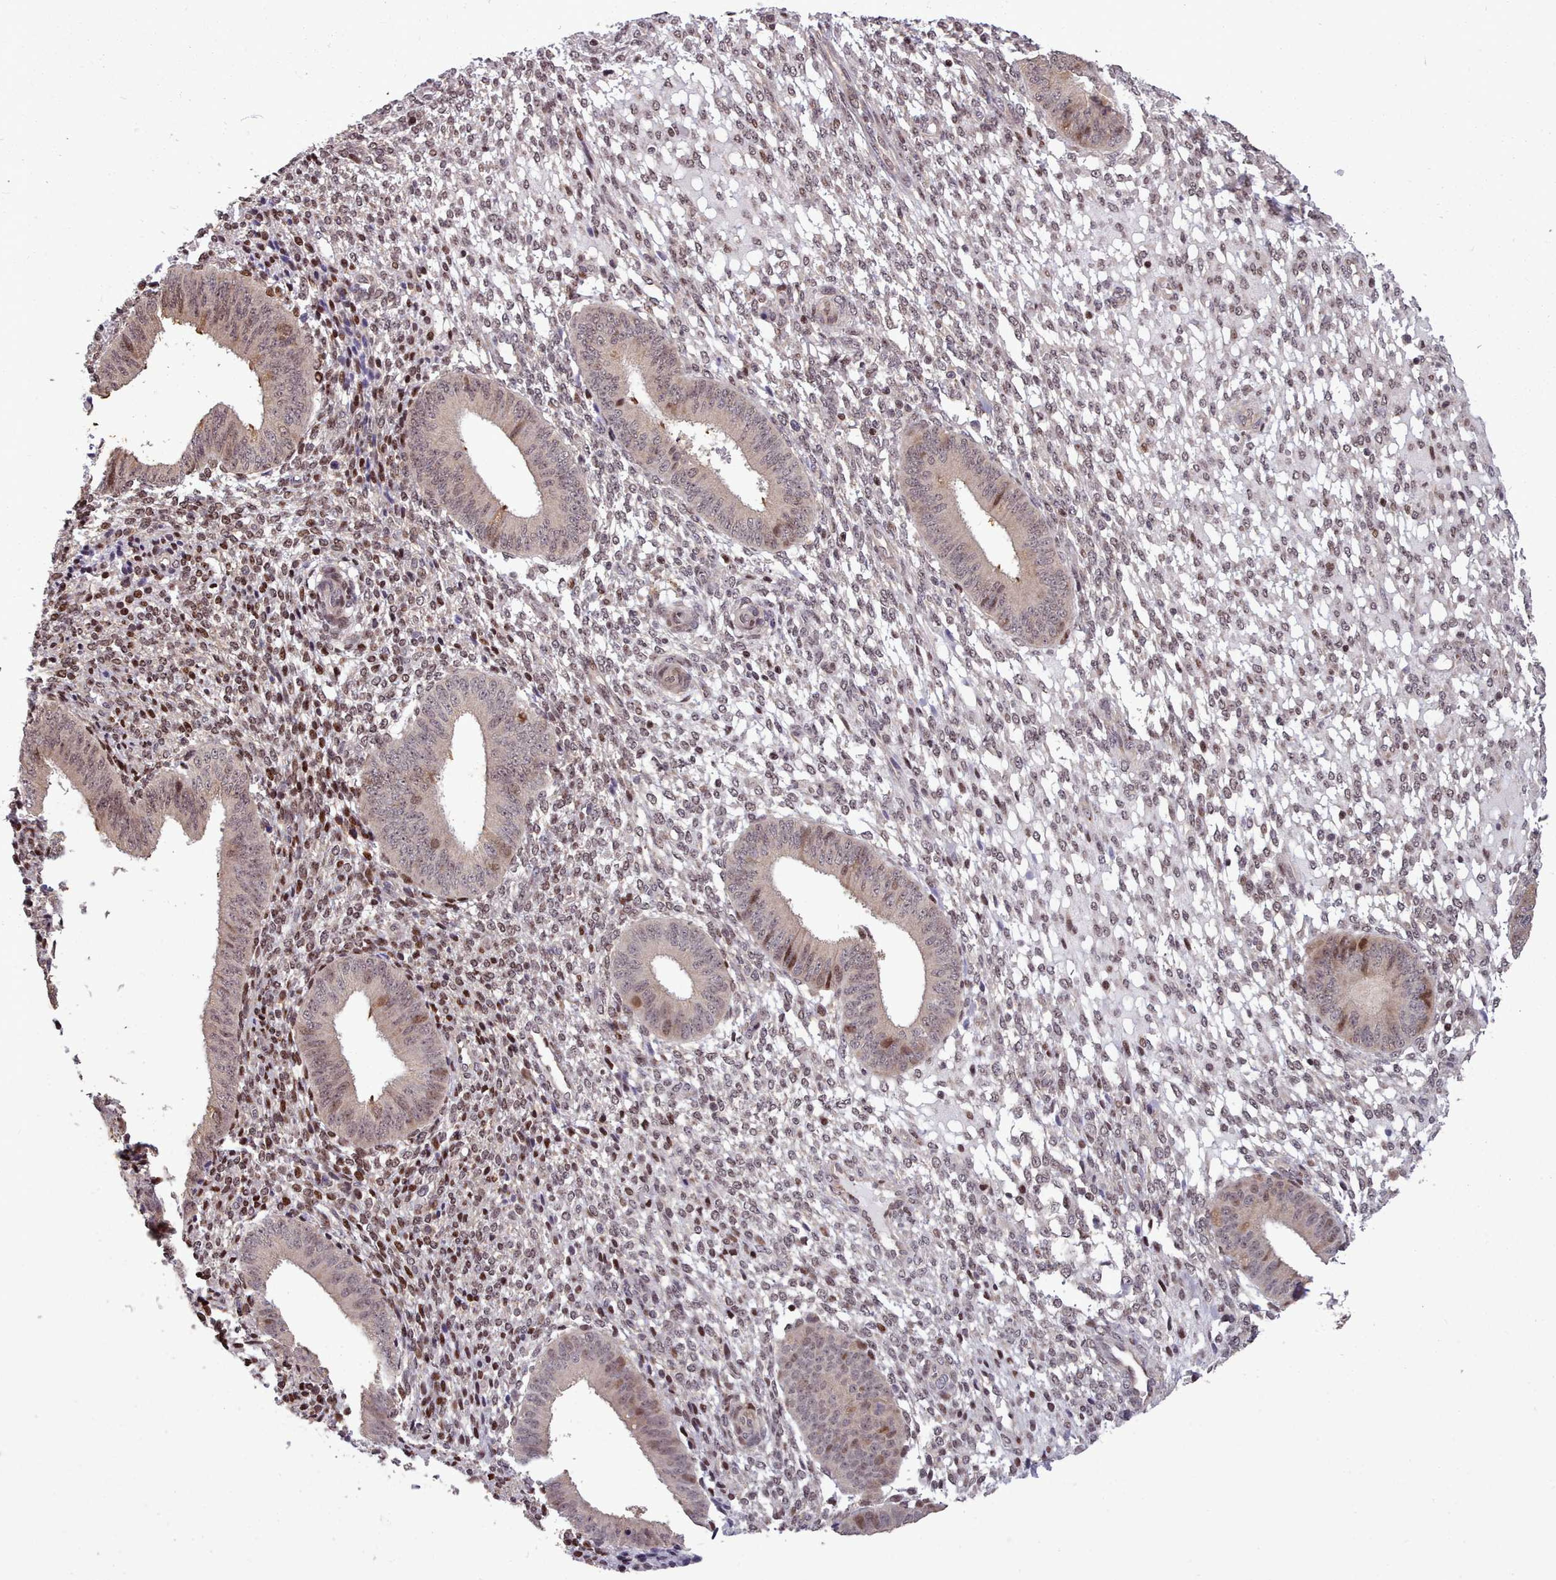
{"staining": {"intensity": "moderate", "quantity": "25%-75%", "location": "nuclear"}, "tissue": "endometrium", "cell_type": "Cells in endometrial stroma", "image_type": "normal", "snomed": [{"axis": "morphology", "description": "Normal tissue, NOS"}, {"axis": "topography", "description": "Endometrium"}], "caption": "DAB (3,3'-diaminobenzidine) immunohistochemical staining of unremarkable human endometrium demonstrates moderate nuclear protein staining in approximately 25%-75% of cells in endometrial stroma. (brown staining indicates protein expression, while blue staining denotes nuclei).", "gene": "ENSA", "patient": {"sex": "female", "age": 49}}